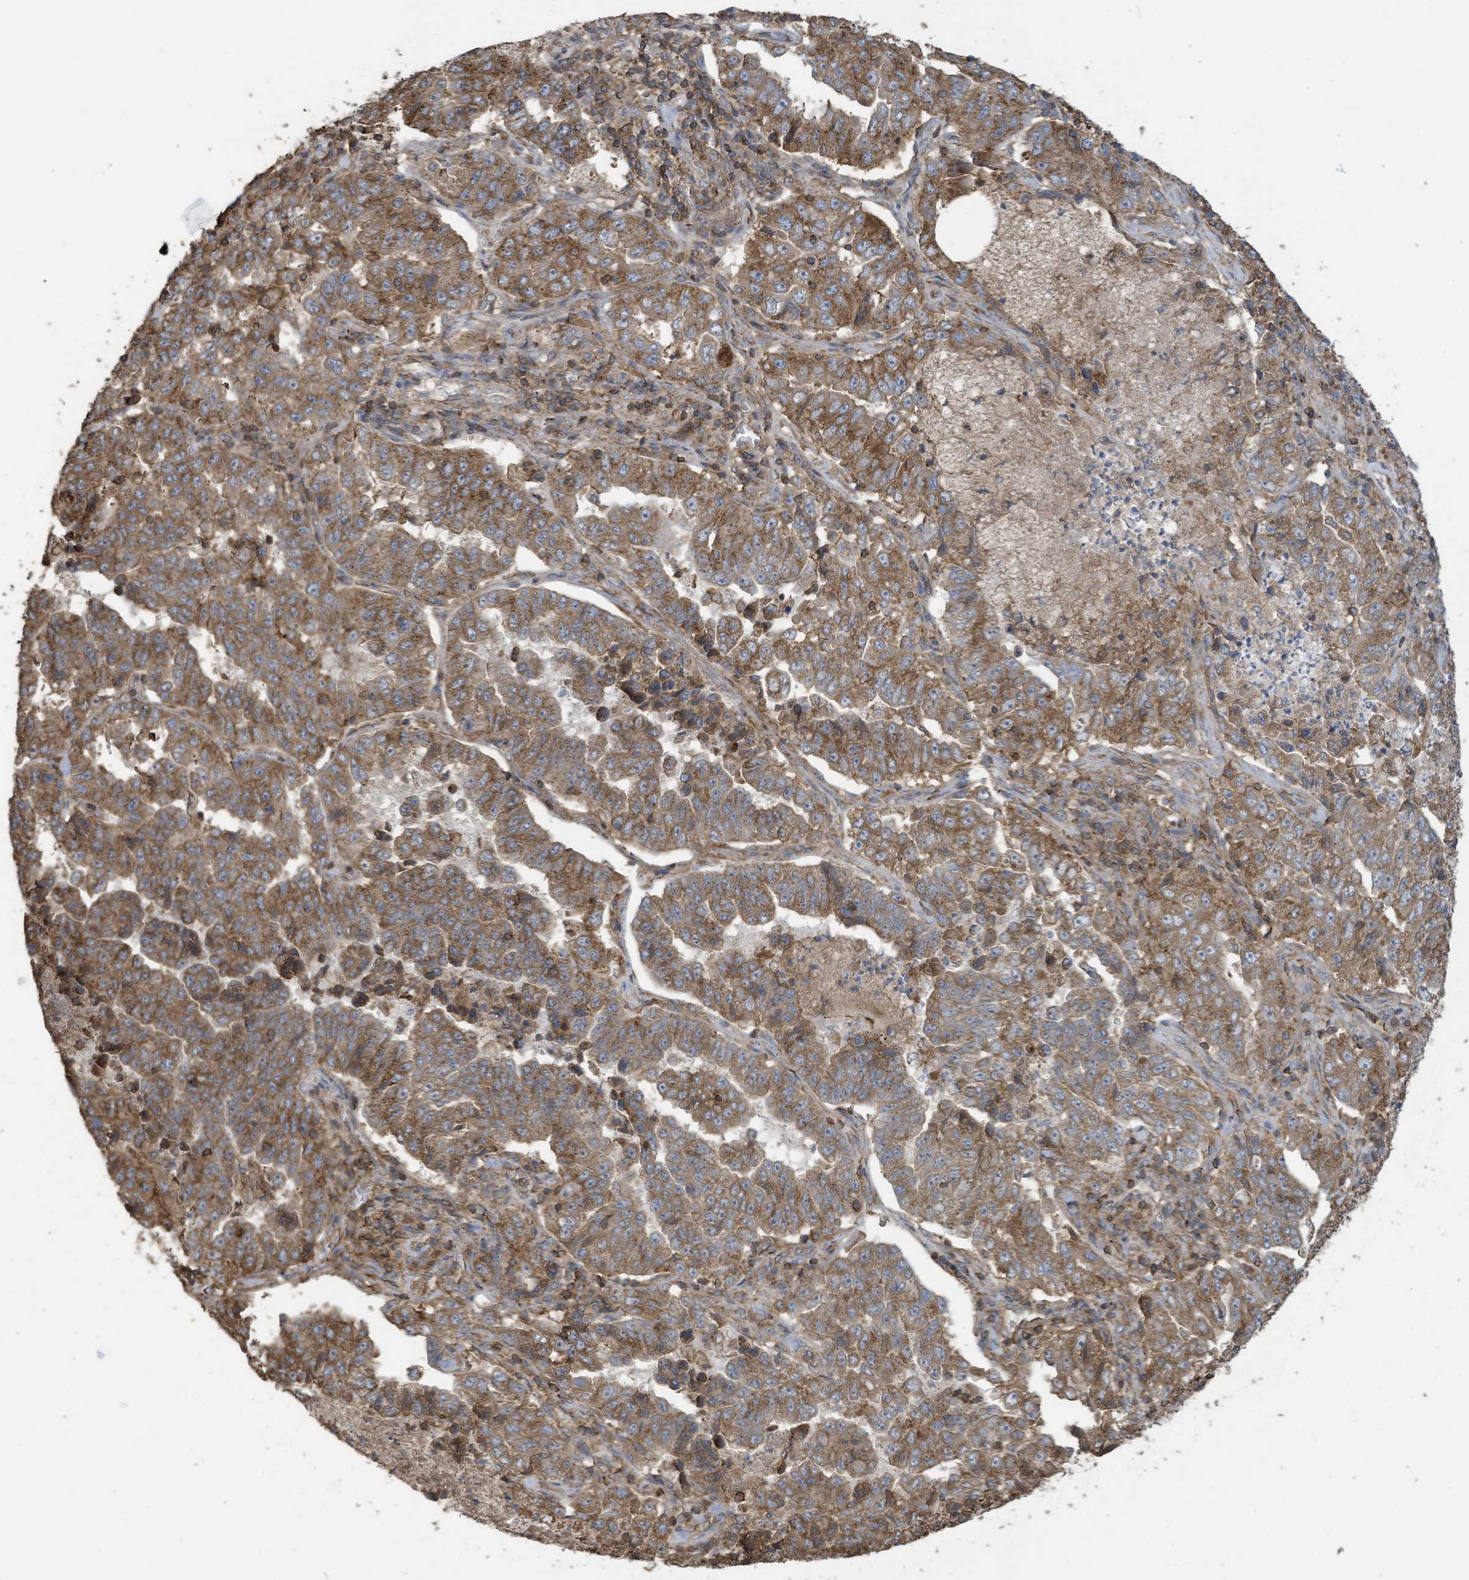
{"staining": {"intensity": "moderate", "quantity": ">75%", "location": "cytoplasmic/membranous"}, "tissue": "lung cancer", "cell_type": "Tumor cells", "image_type": "cancer", "snomed": [{"axis": "morphology", "description": "Adenocarcinoma, NOS"}, {"axis": "topography", "description": "Lung"}], "caption": "About >75% of tumor cells in adenocarcinoma (lung) reveal moderate cytoplasmic/membranous protein staining as visualized by brown immunohistochemical staining.", "gene": "COX10", "patient": {"sex": "female", "age": 51}}